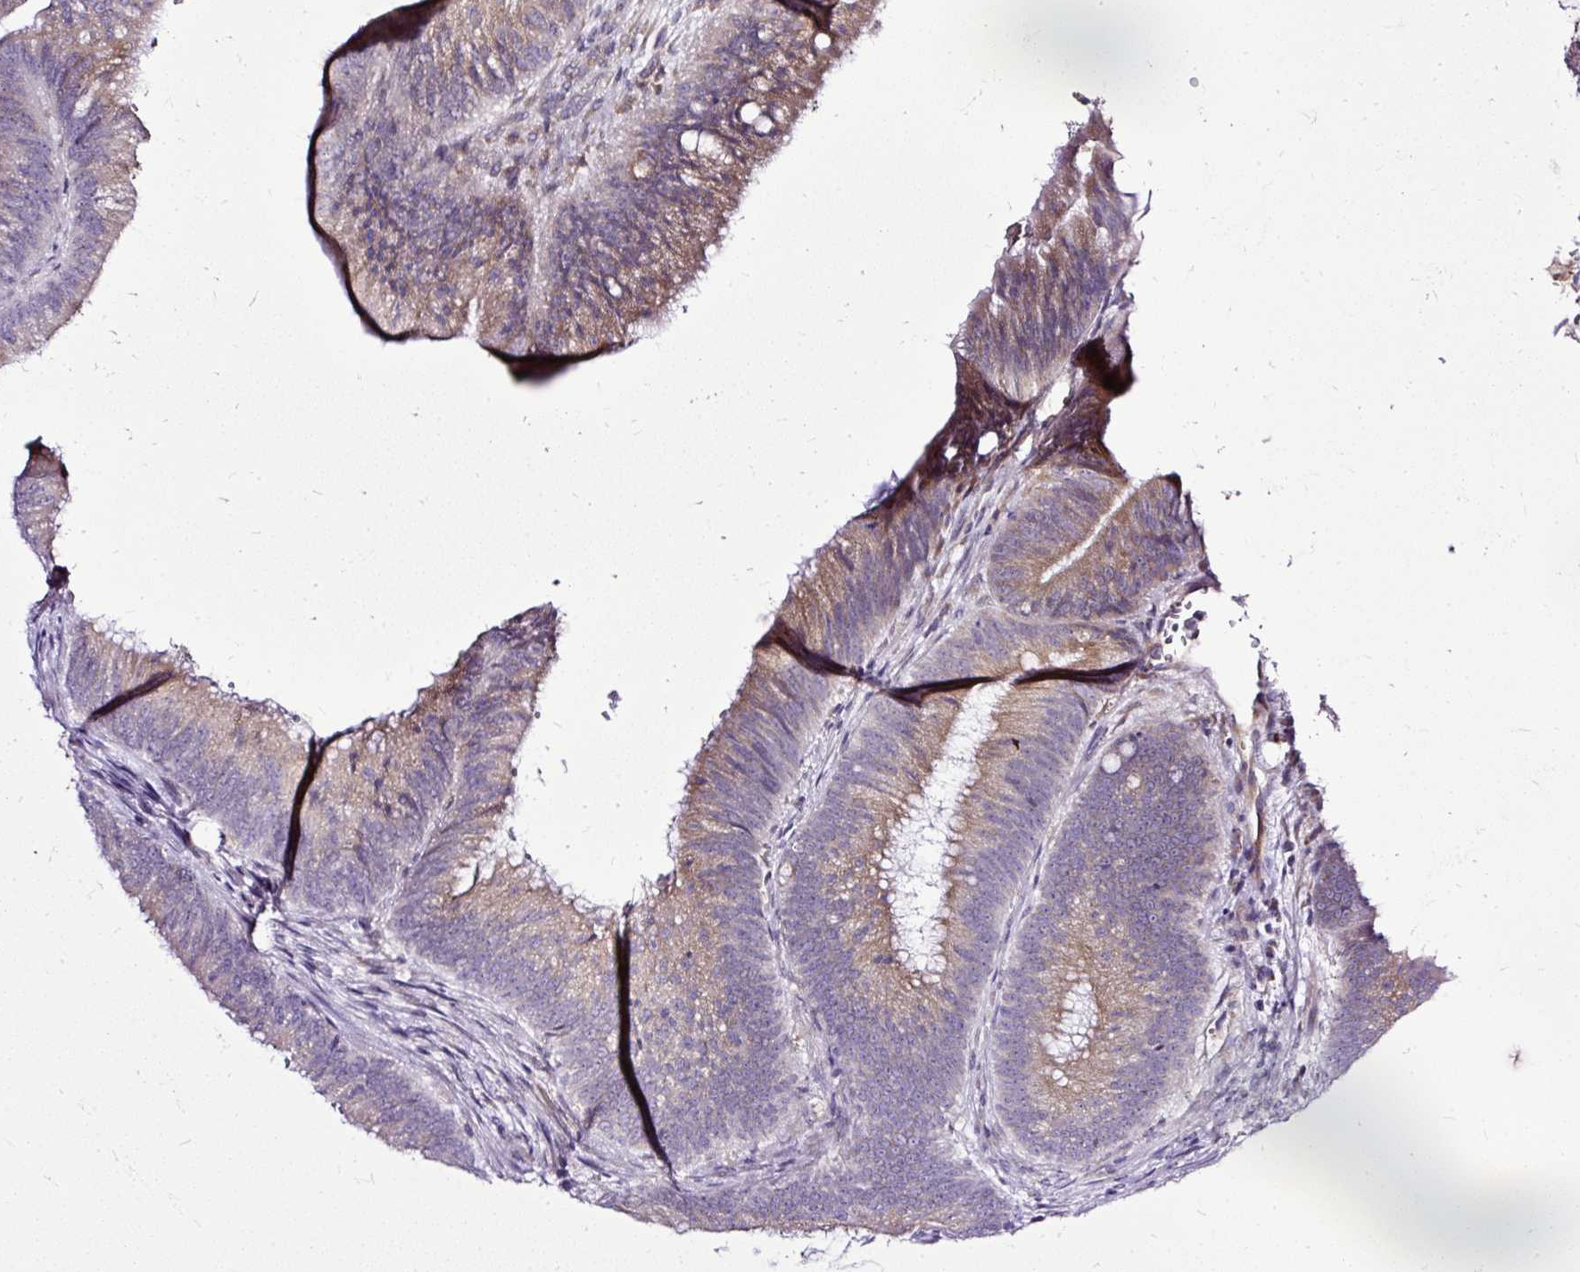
{"staining": {"intensity": "moderate", "quantity": "25%-75%", "location": "cytoplasmic/membranous"}, "tissue": "colorectal cancer", "cell_type": "Tumor cells", "image_type": "cancer", "snomed": [{"axis": "morphology", "description": "Adenocarcinoma, NOS"}, {"axis": "topography", "description": "Colon"}], "caption": "Immunohistochemical staining of colorectal cancer exhibits medium levels of moderate cytoplasmic/membranous staining in approximately 25%-75% of tumor cells. (Stains: DAB in brown, nuclei in blue, Microscopy: brightfield microscopy at high magnification).", "gene": "AMFR", "patient": {"sex": "female", "age": 43}}